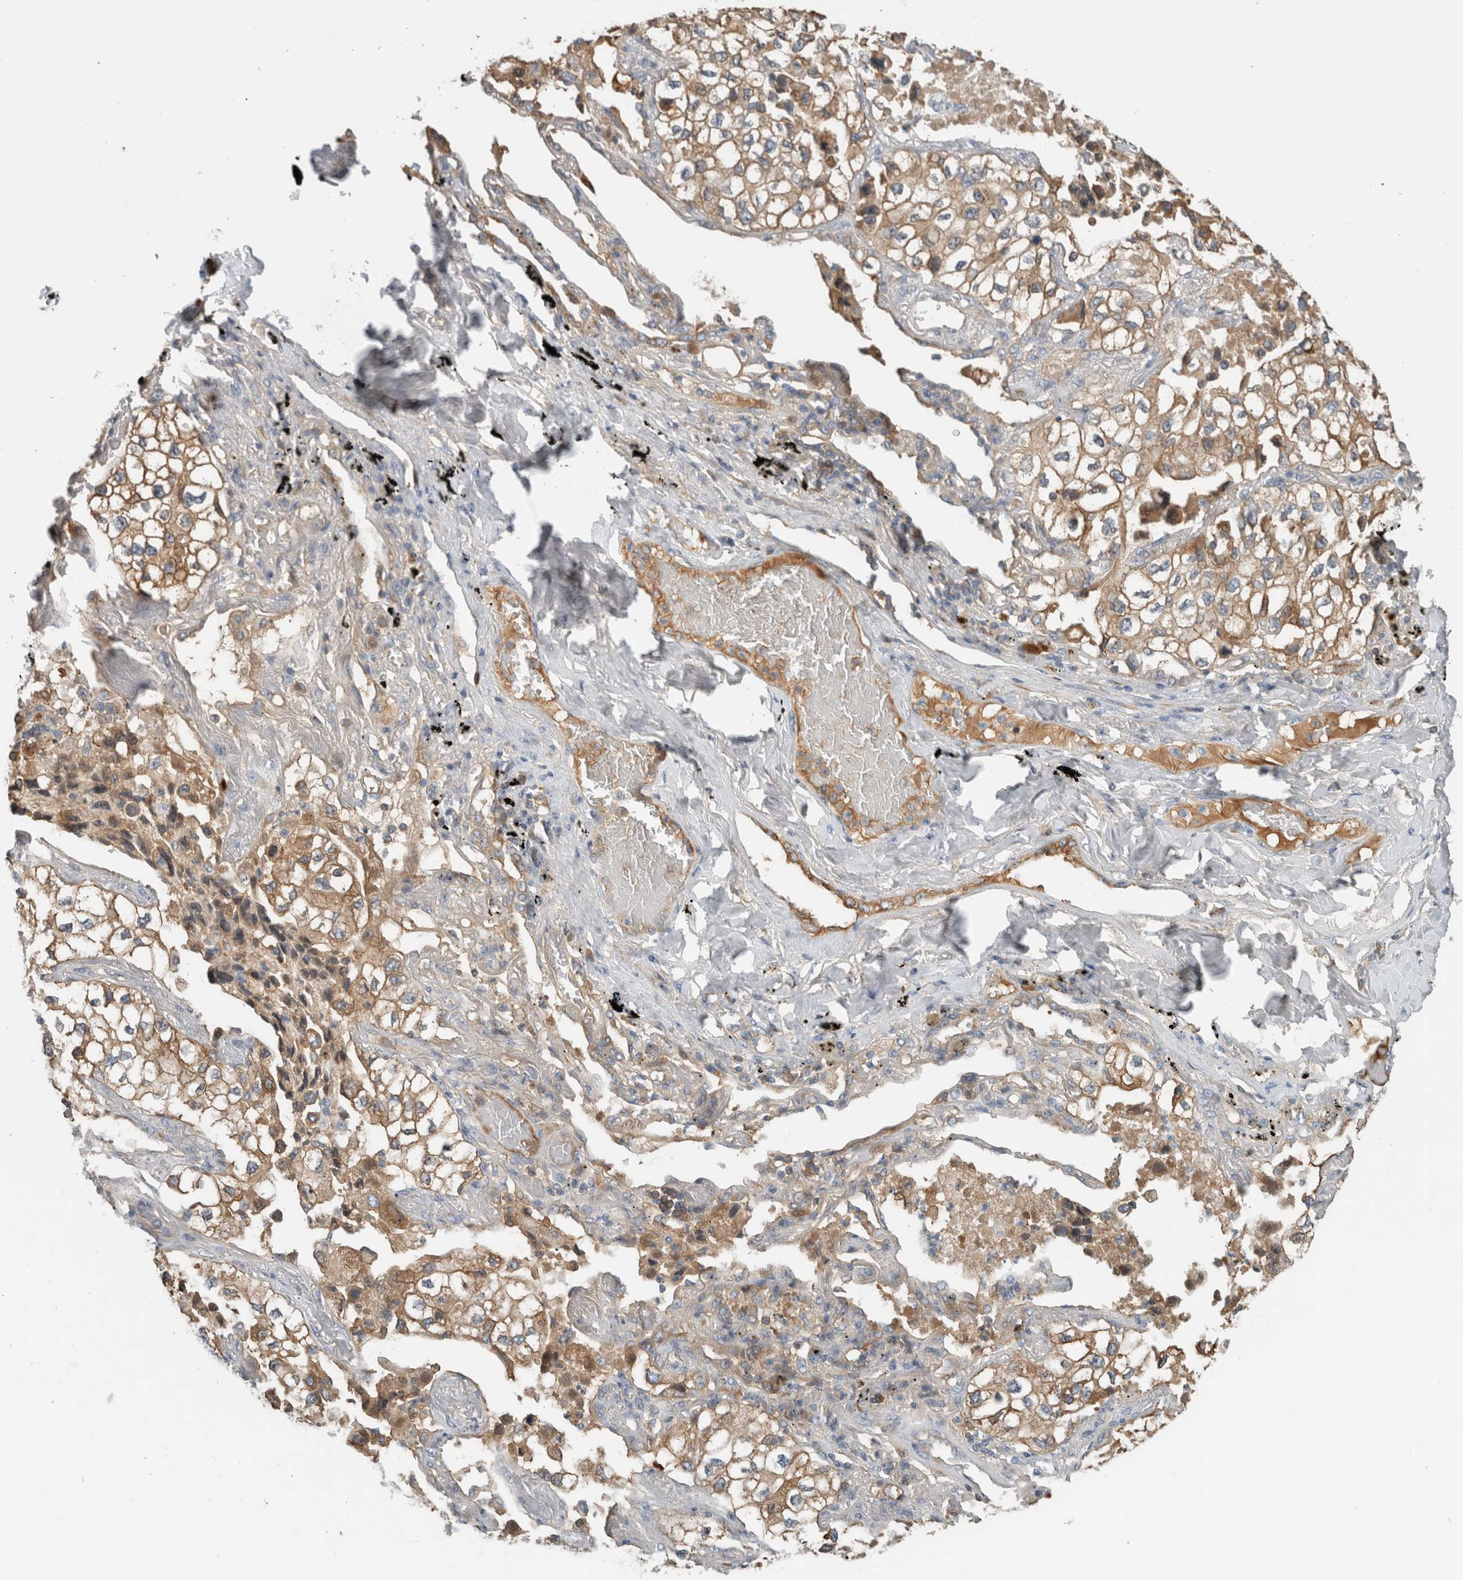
{"staining": {"intensity": "weak", "quantity": ">75%", "location": "cytoplasmic/membranous"}, "tissue": "lung cancer", "cell_type": "Tumor cells", "image_type": "cancer", "snomed": [{"axis": "morphology", "description": "Adenocarcinoma, NOS"}, {"axis": "topography", "description": "Lung"}], "caption": "Lung cancer stained with immunohistochemistry (IHC) exhibits weak cytoplasmic/membranous positivity in approximately >75% of tumor cells.", "gene": "CFI", "patient": {"sex": "male", "age": 63}}